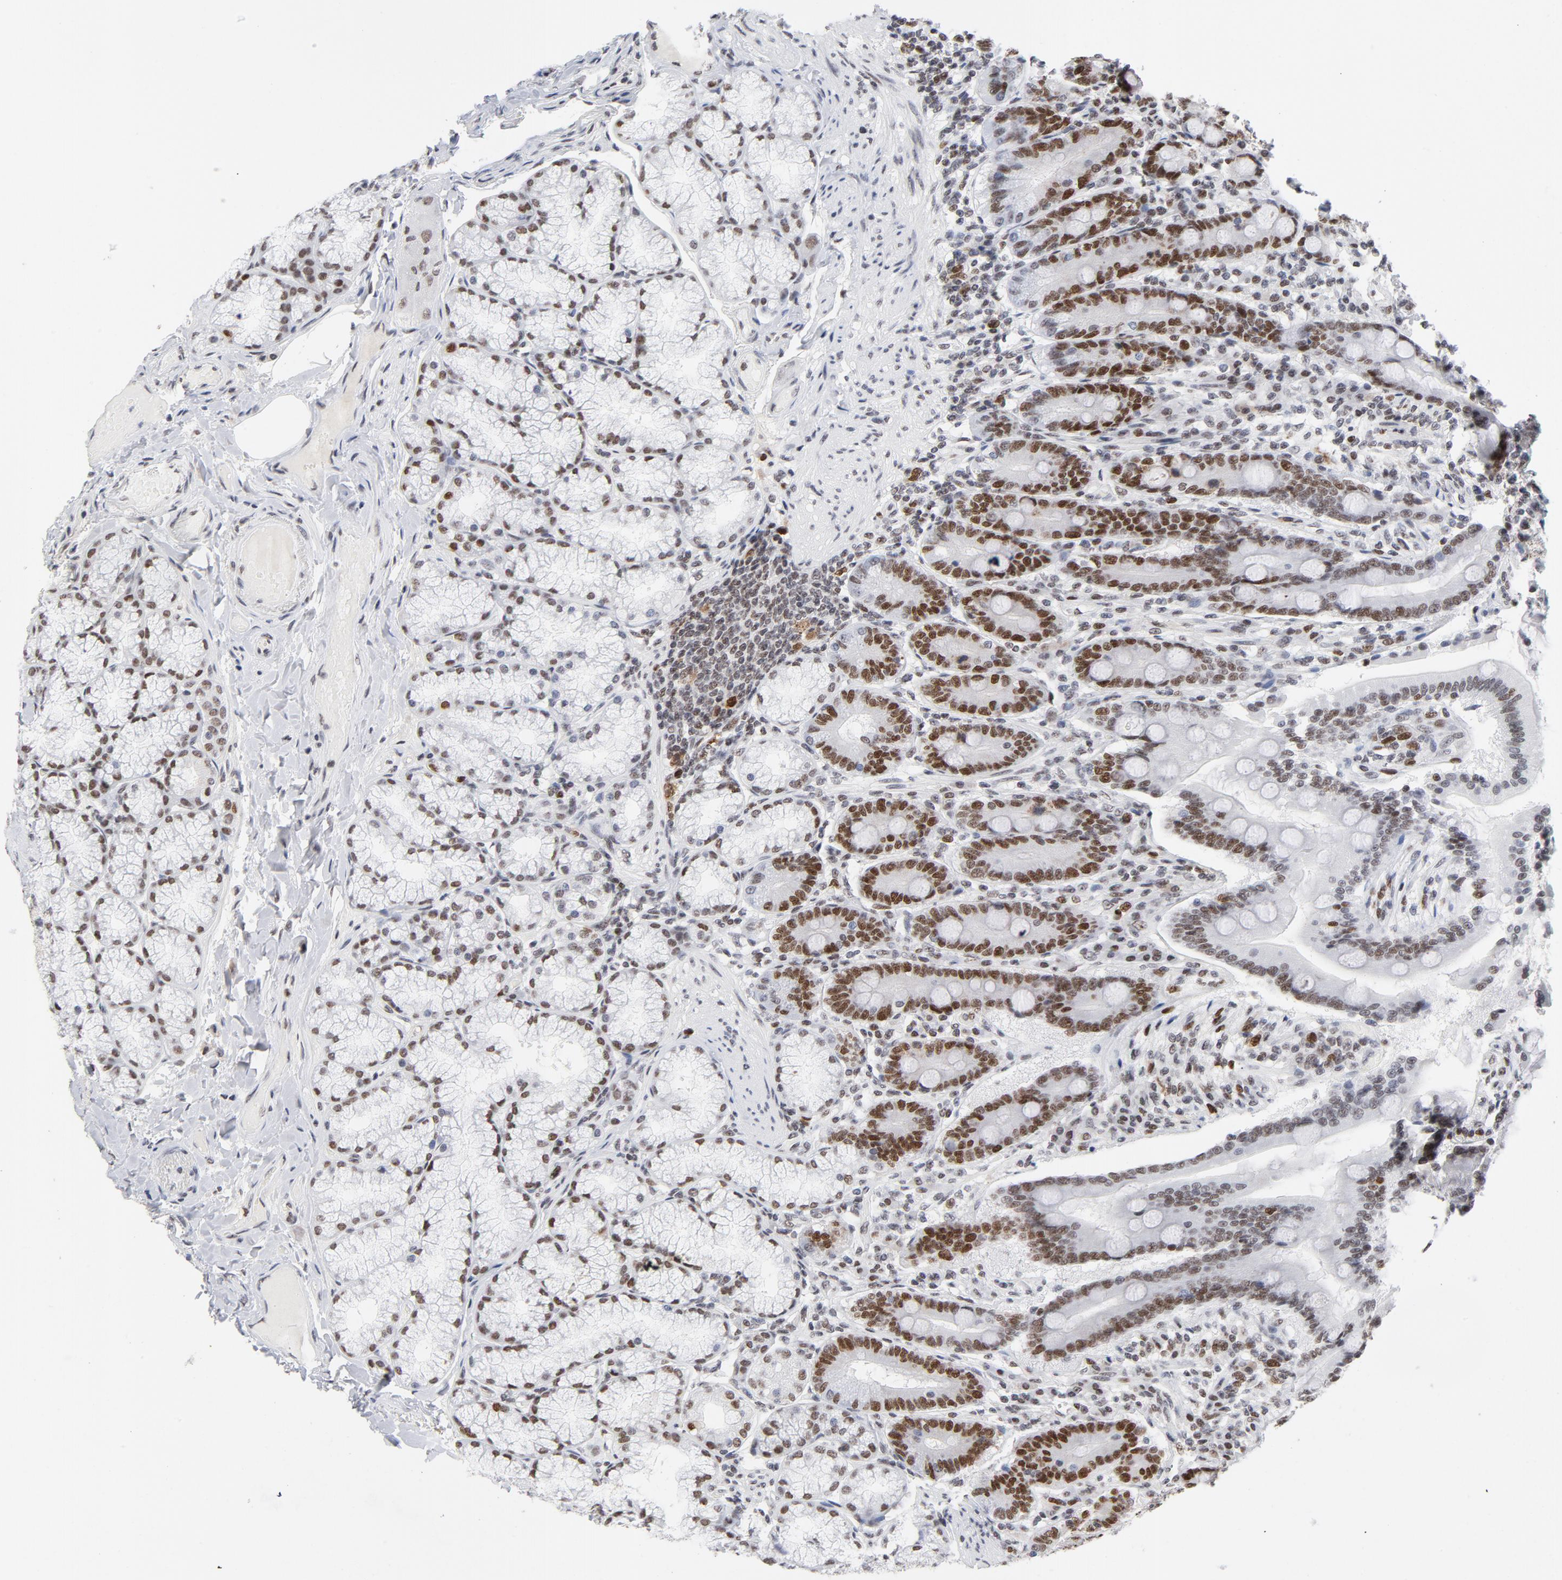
{"staining": {"intensity": "strong", "quantity": "25%-75%", "location": "nuclear"}, "tissue": "duodenum", "cell_type": "Glandular cells", "image_type": "normal", "snomed": [{"axis": "morphology", "description": "Normal tissue, NOS"}, {"axis": "topography", "description": "Duodenum"}], "caption": "Brown immunohistochemical staining in benign human duodenum exhibits strong nuclear expression in approximately 25%-75% of glandular cells. The protein of interest is shown in brown color, while the nuclei are stained blue.", "gene": "RFC4", "patient": {"sex": "female", "age": 64}}